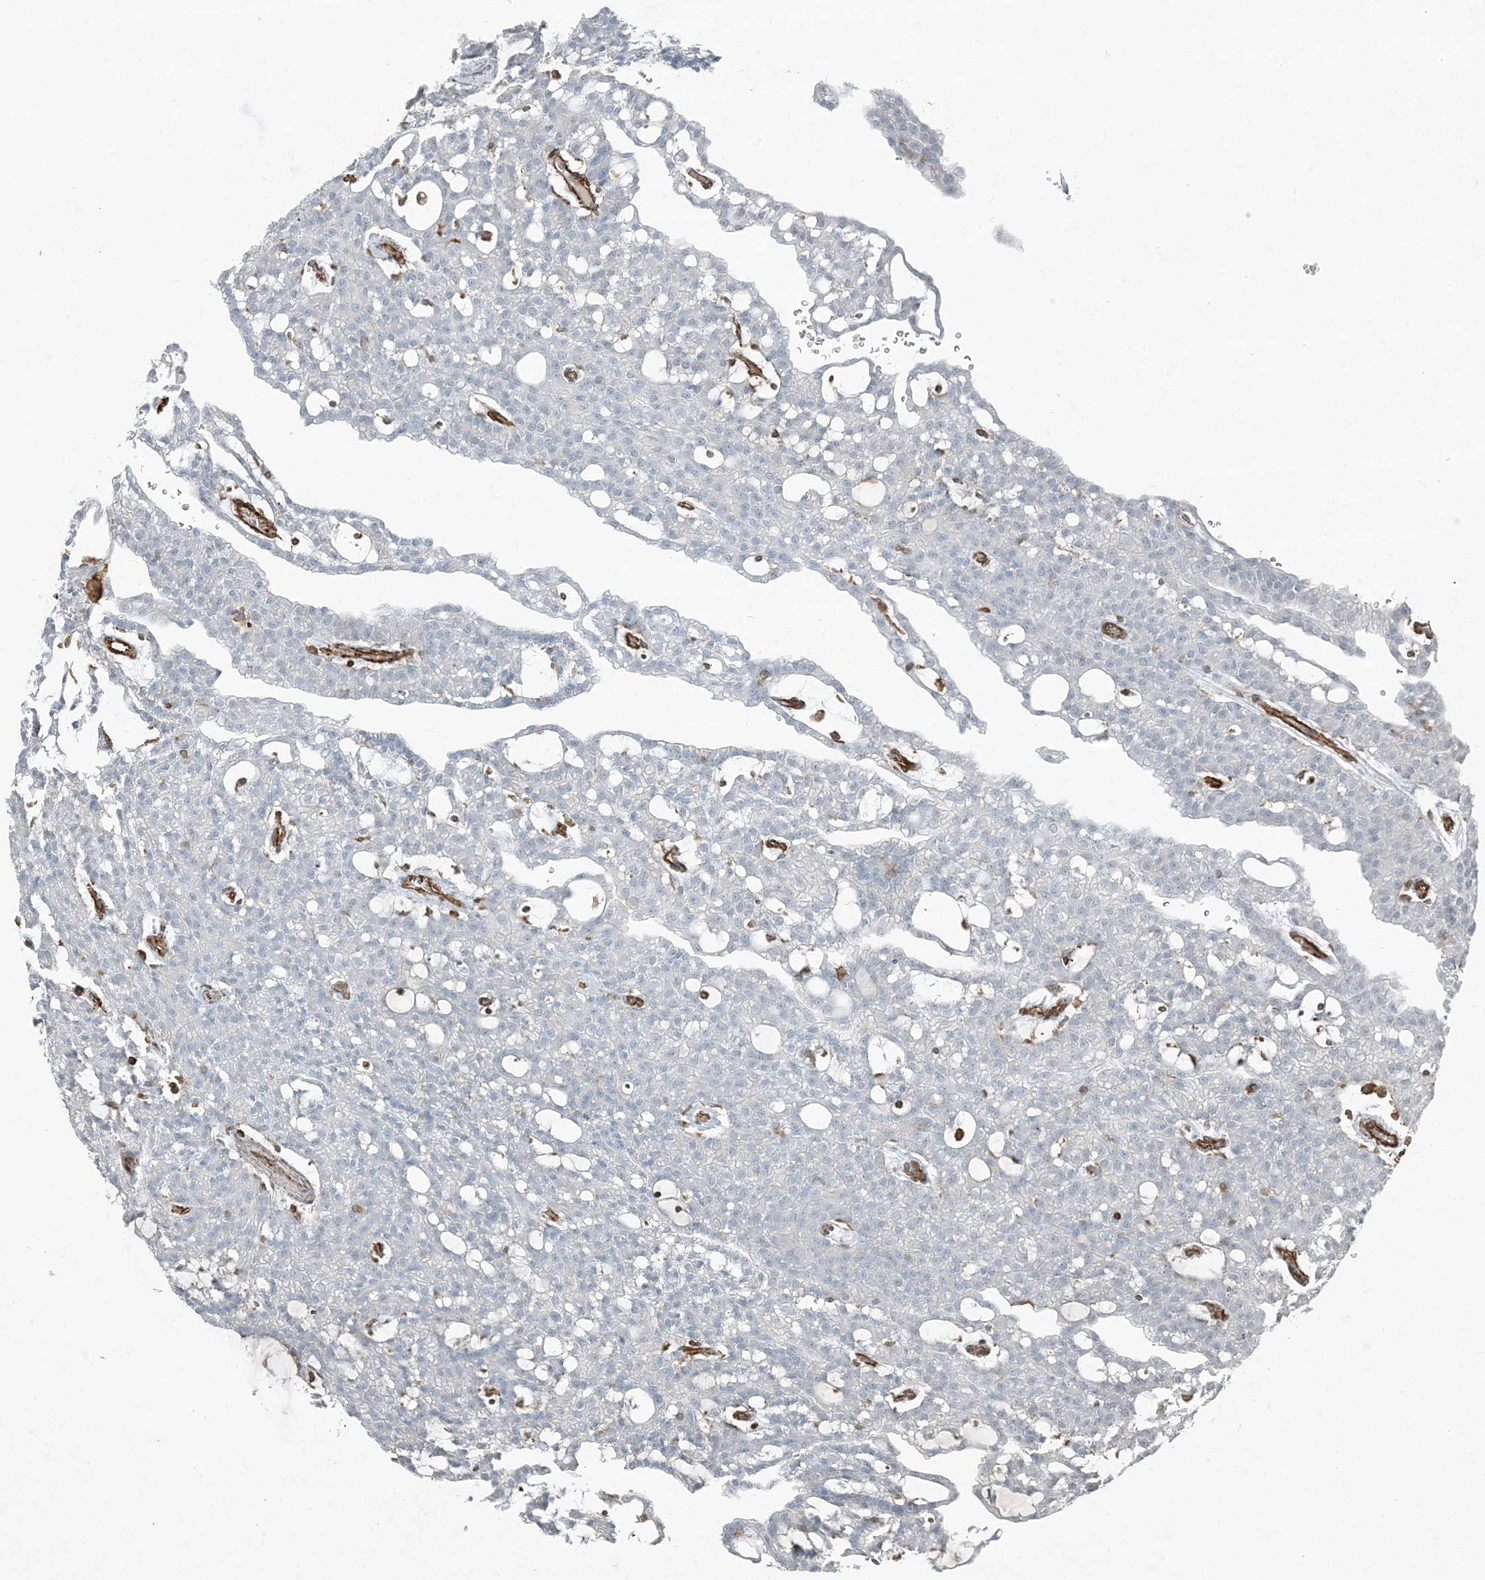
{"staining": {"intensity": "negative", "quantity": "none", "location": "none"}, "tissue": "renal cancer", "cell_type": "Tumor cells", "image_type": "cancer", "snomed": [{"axis": "morphology", "description": "Adenocarcinoma, NOS"}, {"axis": "topography", "description": "Kidney"}], "caption": "The micrograph exhibits no staining of tumor cells in renal cancer.", "gene": "APOBEC3C", "patient": {"sex": "male", "age": 63}}